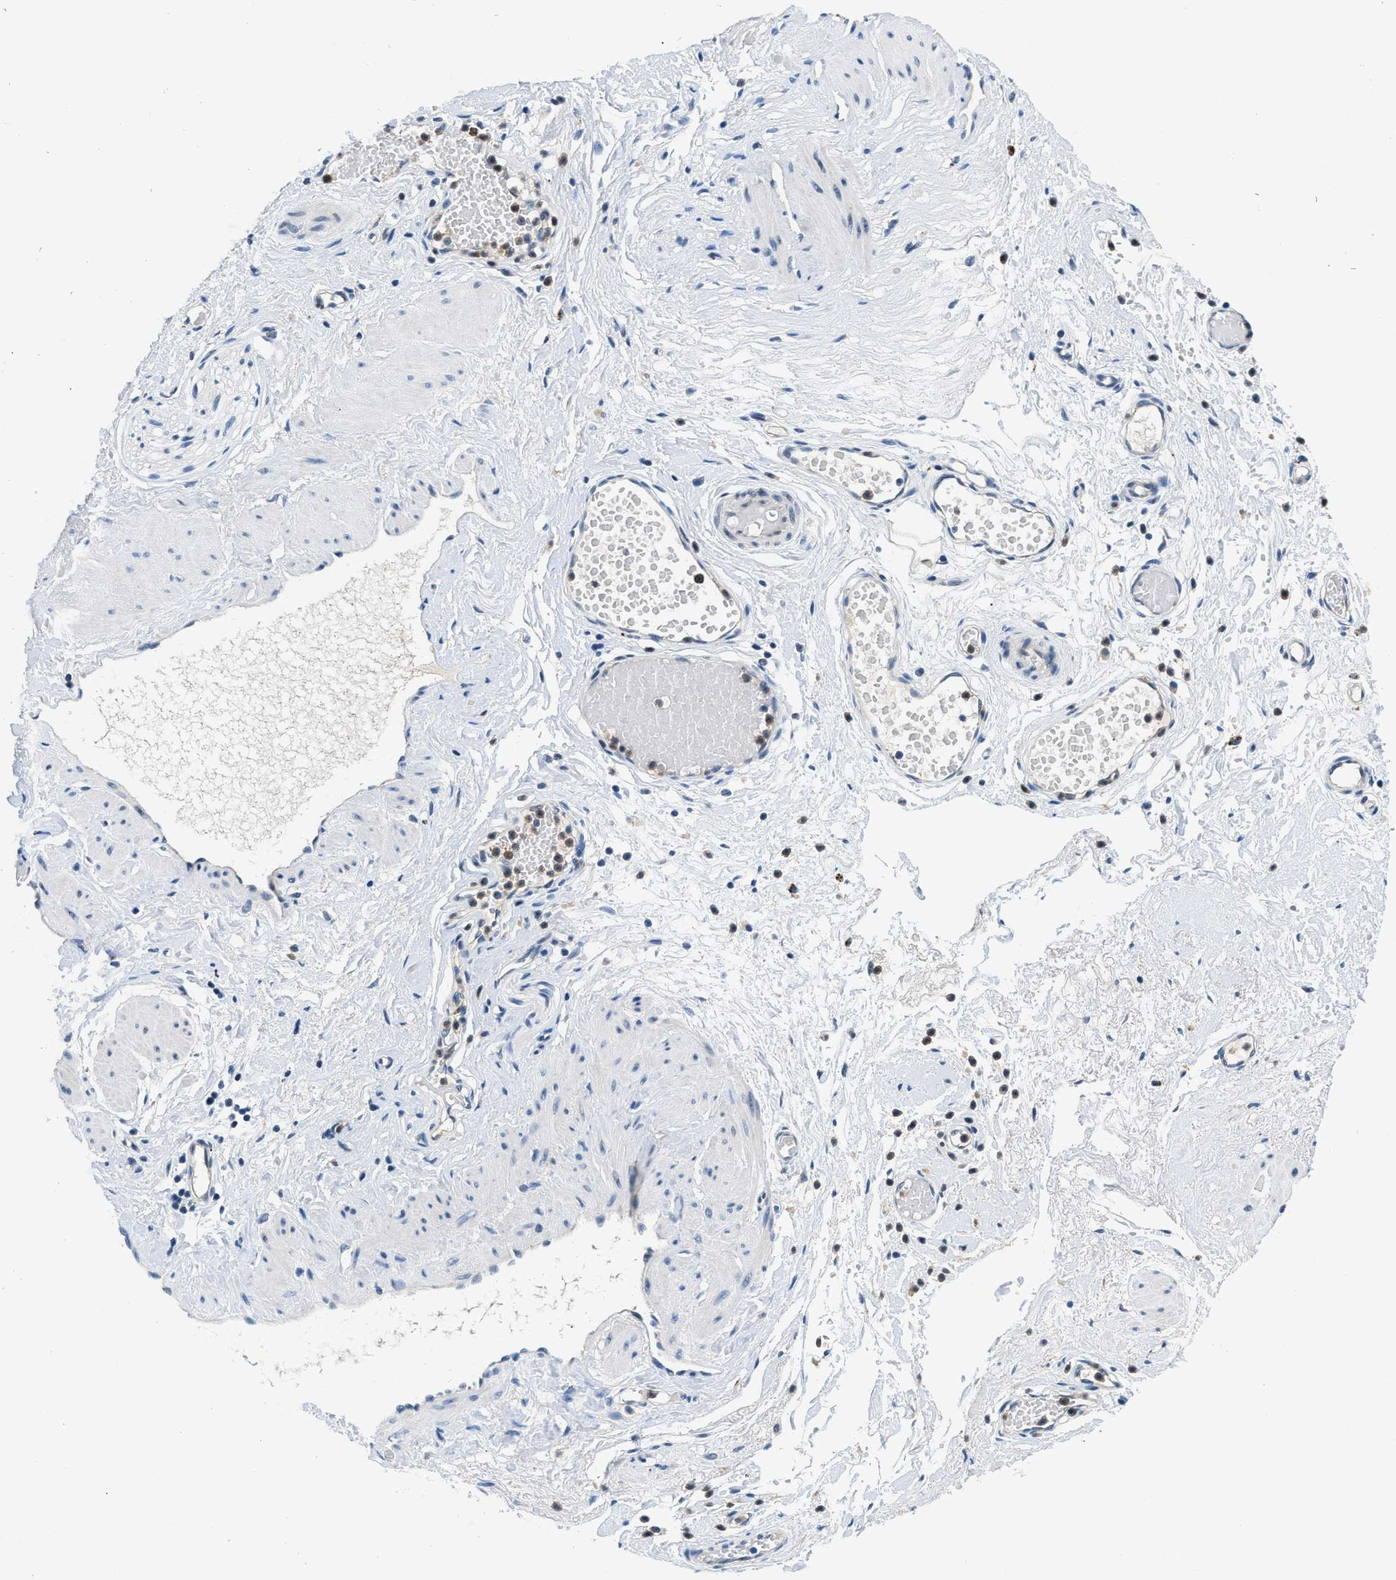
{"staining": {"intensity": "negative", "quantity": "none", "location": "none"}, "tissue": "adipose tissue", "cell_type": "Adipocytes", "image_type": "normal", "snomed": [{"axis": "morphology", "description": "Normal tissue, NOS"}, {"axis": "topography", "description": "Soft tissue"}, {"axis": "topography", "description": "Vascular tissue"}], "caption": "This photomicrograph is of benign adipose tissue stained with immunohistochemistry (IHC) to label a protein in brown with the nuclei are counter-stained blue. There is no expression in adipocytes. The staining was performed using DAB to visualize the protein expression in brown, while the nuclei were stained in blue with hematoxylin (Magnification: 20x).", "gene": "ADGRE3", "patient": {"sex": "female", "age": 35}}